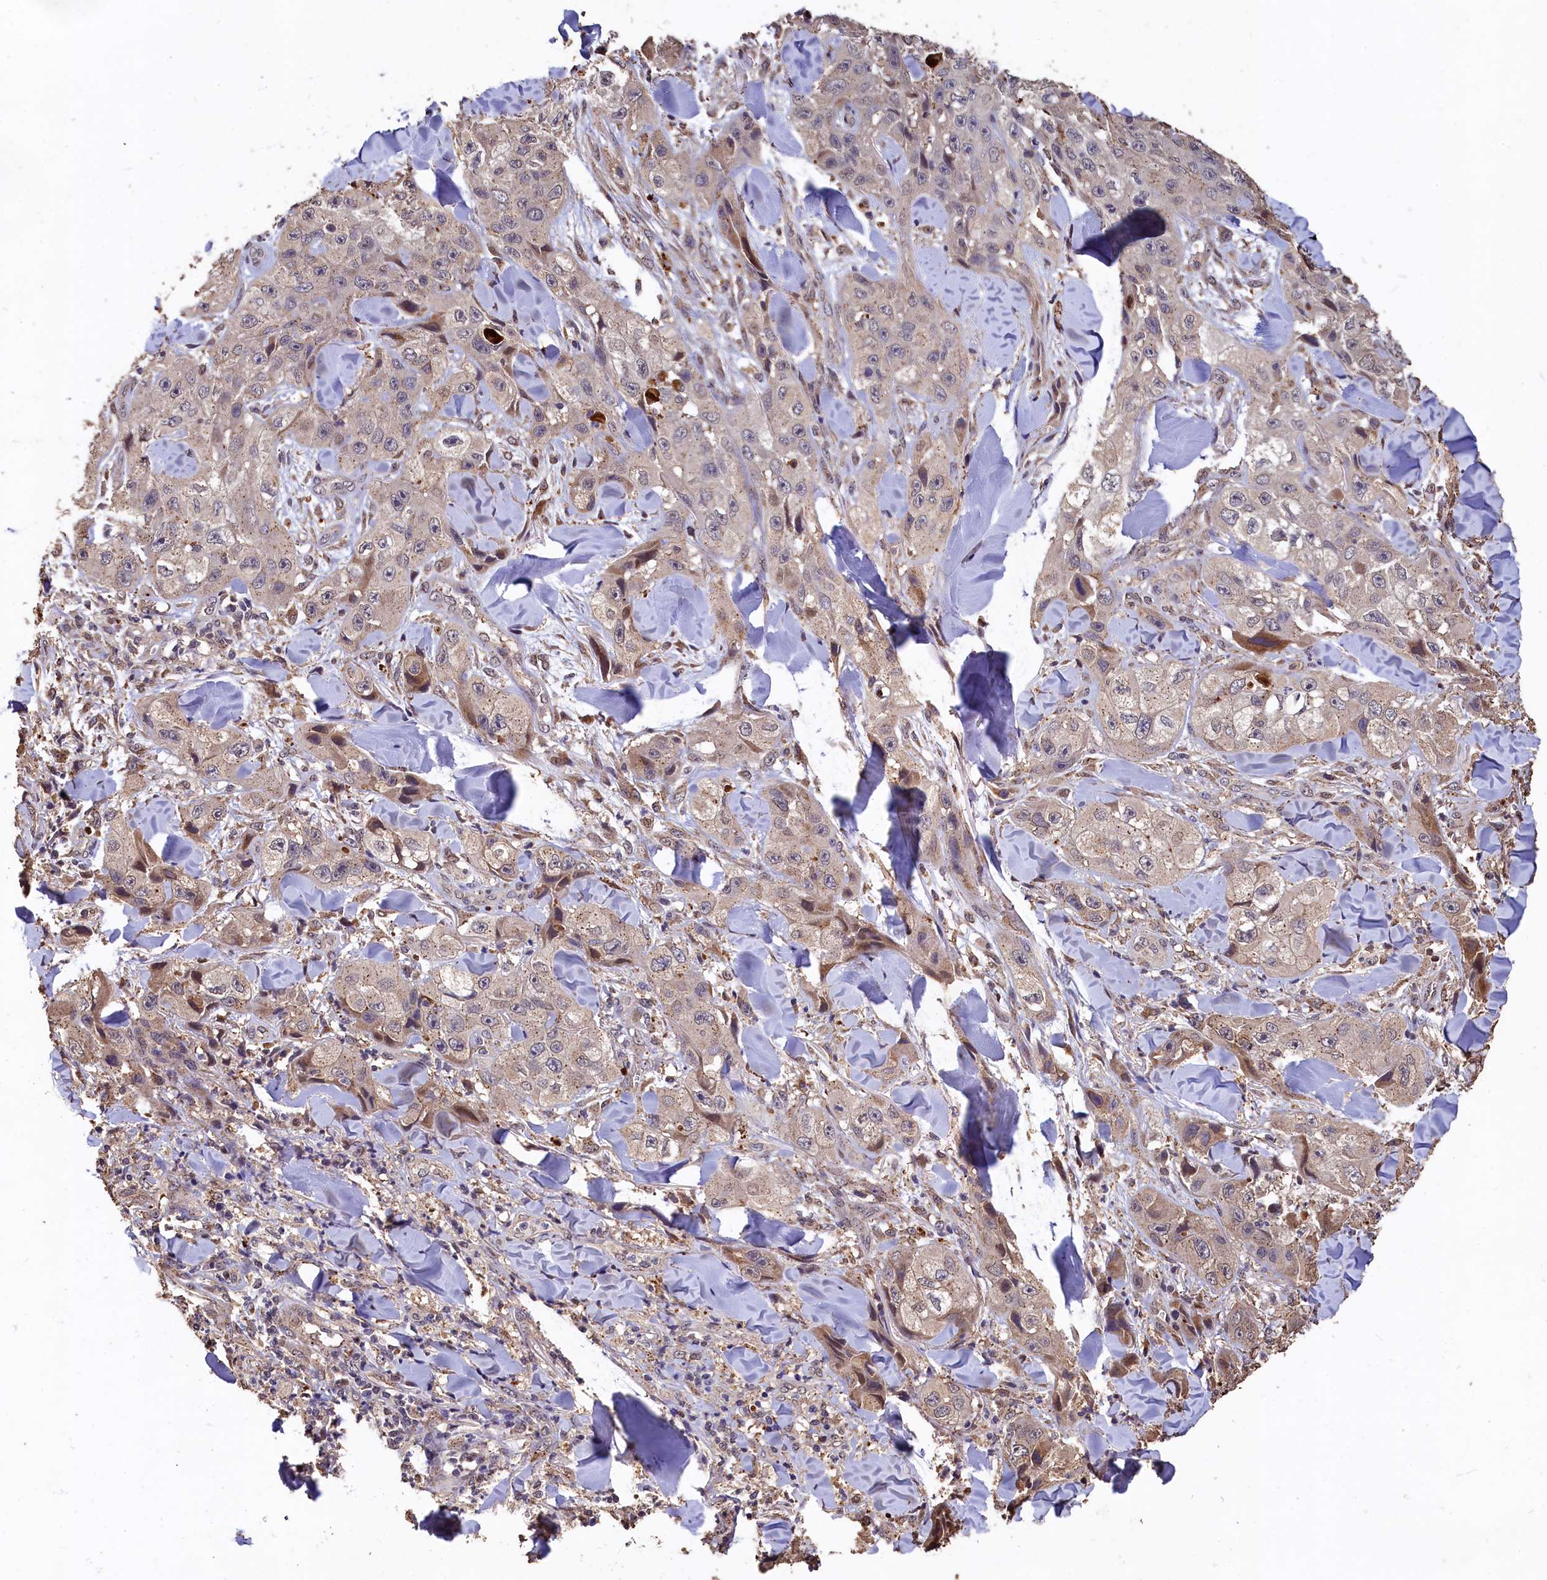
{"staining": {"intensity": "weak", "quantity": "<25%", "location": "cytoplasmic/membranous"}, "tissue": "skin cancer", "cell_type": "Tumor cells", "image_type": "cancer", "snomed": [{"axis": "morphology", "description": "Squamous cell carcinoma, NOS"}, {"axis": "topography", "description": "Skin"}, {"axis": "topography", "description": "Subcutis"}], "caption": "There is no significant positivity in tumor cells of skin squamous cell carcinoma. (DAB (3,3'-diaminobenzidine) IHC visualized using brightfield microscopy, high magnification).", "gene": "LSM4", "patient": {"sex": "male", "age": 73}}